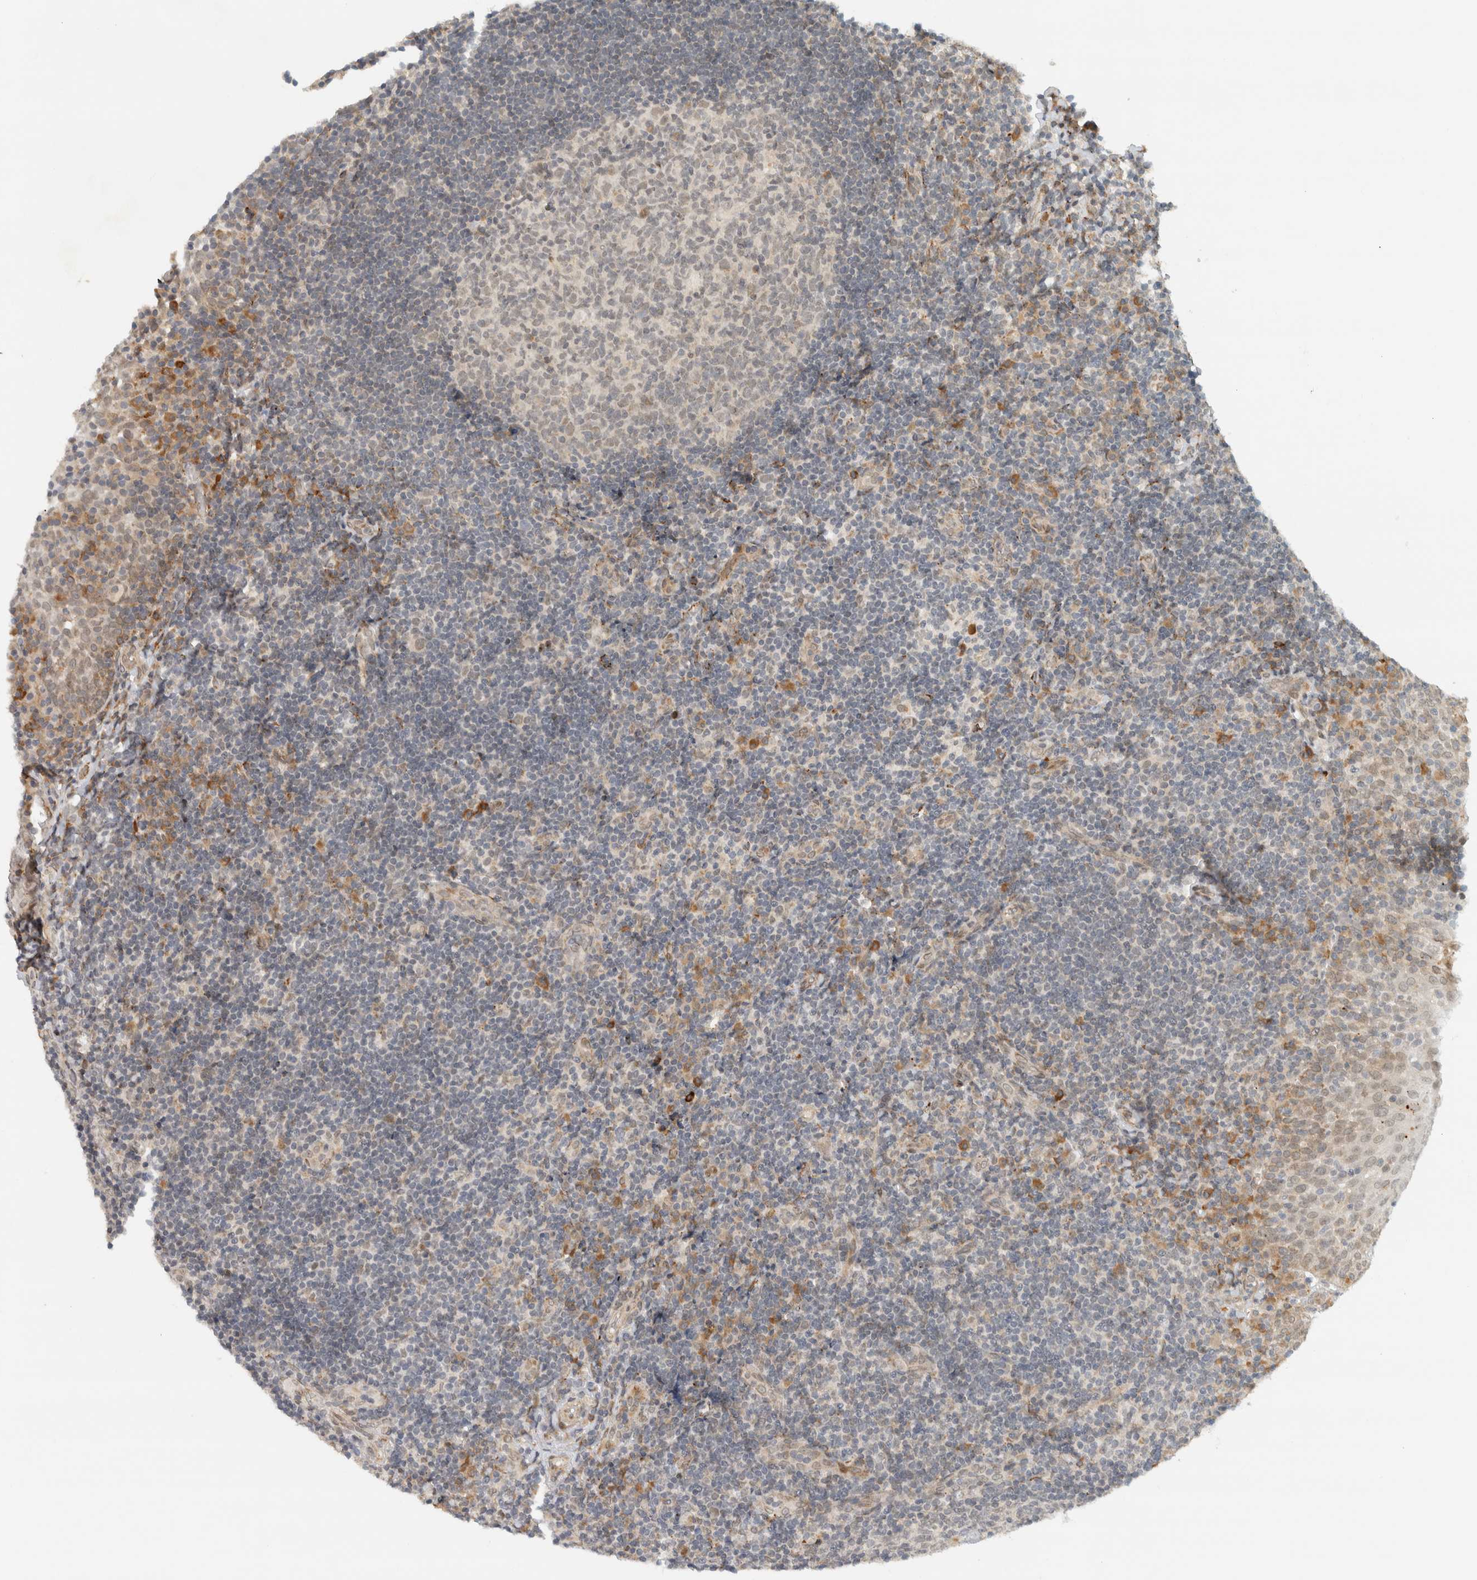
{"staining": {"intensity": "weak", "quantity": "<25%", "location": "nuclear"}, "tissue": "tonsil", "cell_type": "Germinal center cells", "image_type": "normal", "snomed": [{"axis": "morphology", "description": "Normal tissue, NOS"}, {"axis": "topography", "description": "Tonsil"}], "caption": "High magnification brightfield microscopy of benign tonsil stained with DAB (3,3'-diaminobenzidine) (brown) and counterstained with hematoxylin (blue): germinal center cells show no significant staining.", "gene": "ITPRID1", "patient": {"sex": "female", "age": 40}}